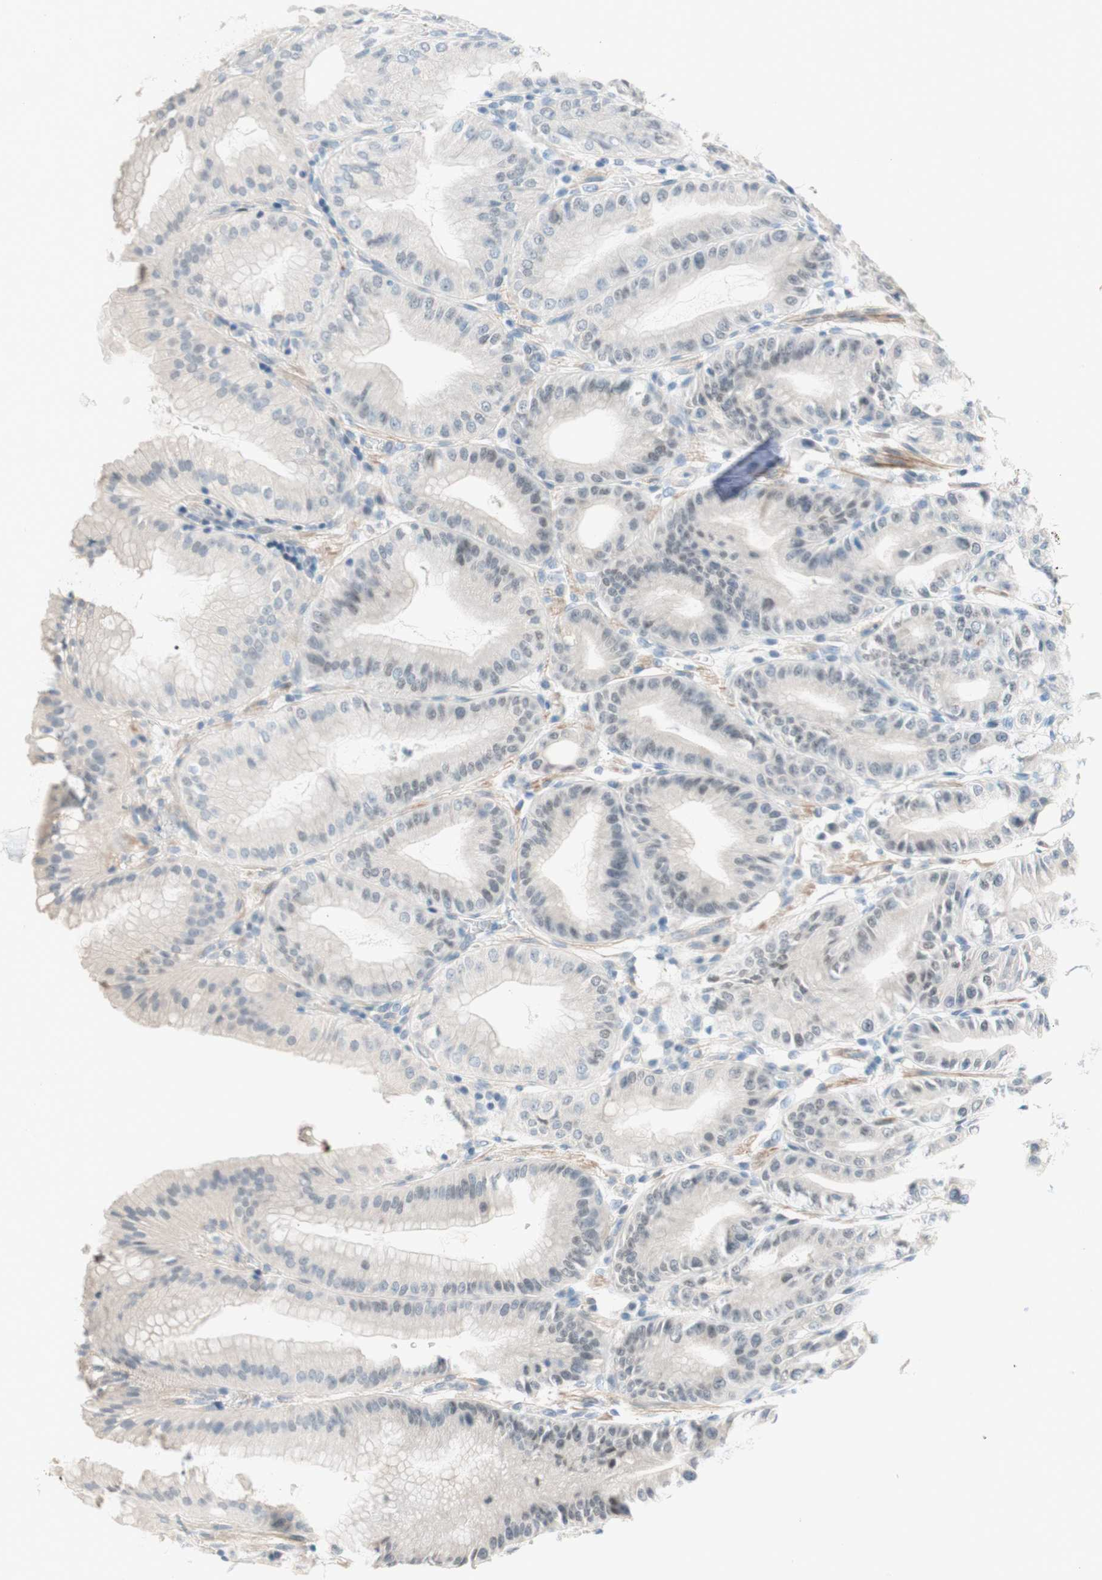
{"staining": {"intensity": "weak", "quantity": "25%-75%", "location": "cytoplasmic/membranous,nuclear"}, "tissue": "stomach", "cell_type": "Glandular cells", "image_type": "normal", "snomed": [{"axis": "morphology", "description": "Normal tissue, NOS"}, {"axis": "topography", "description": "Stomach, lower"}], "caption": "An immunohistochemistry photomicrograph of benign tissue is shown. Protein staining in brown labels weak cytoplasmic/membranous,nuclear positivity in stomach within glandular cells.", "gene": "JPH1", "patient": {"sex": "male", "age": 71}}